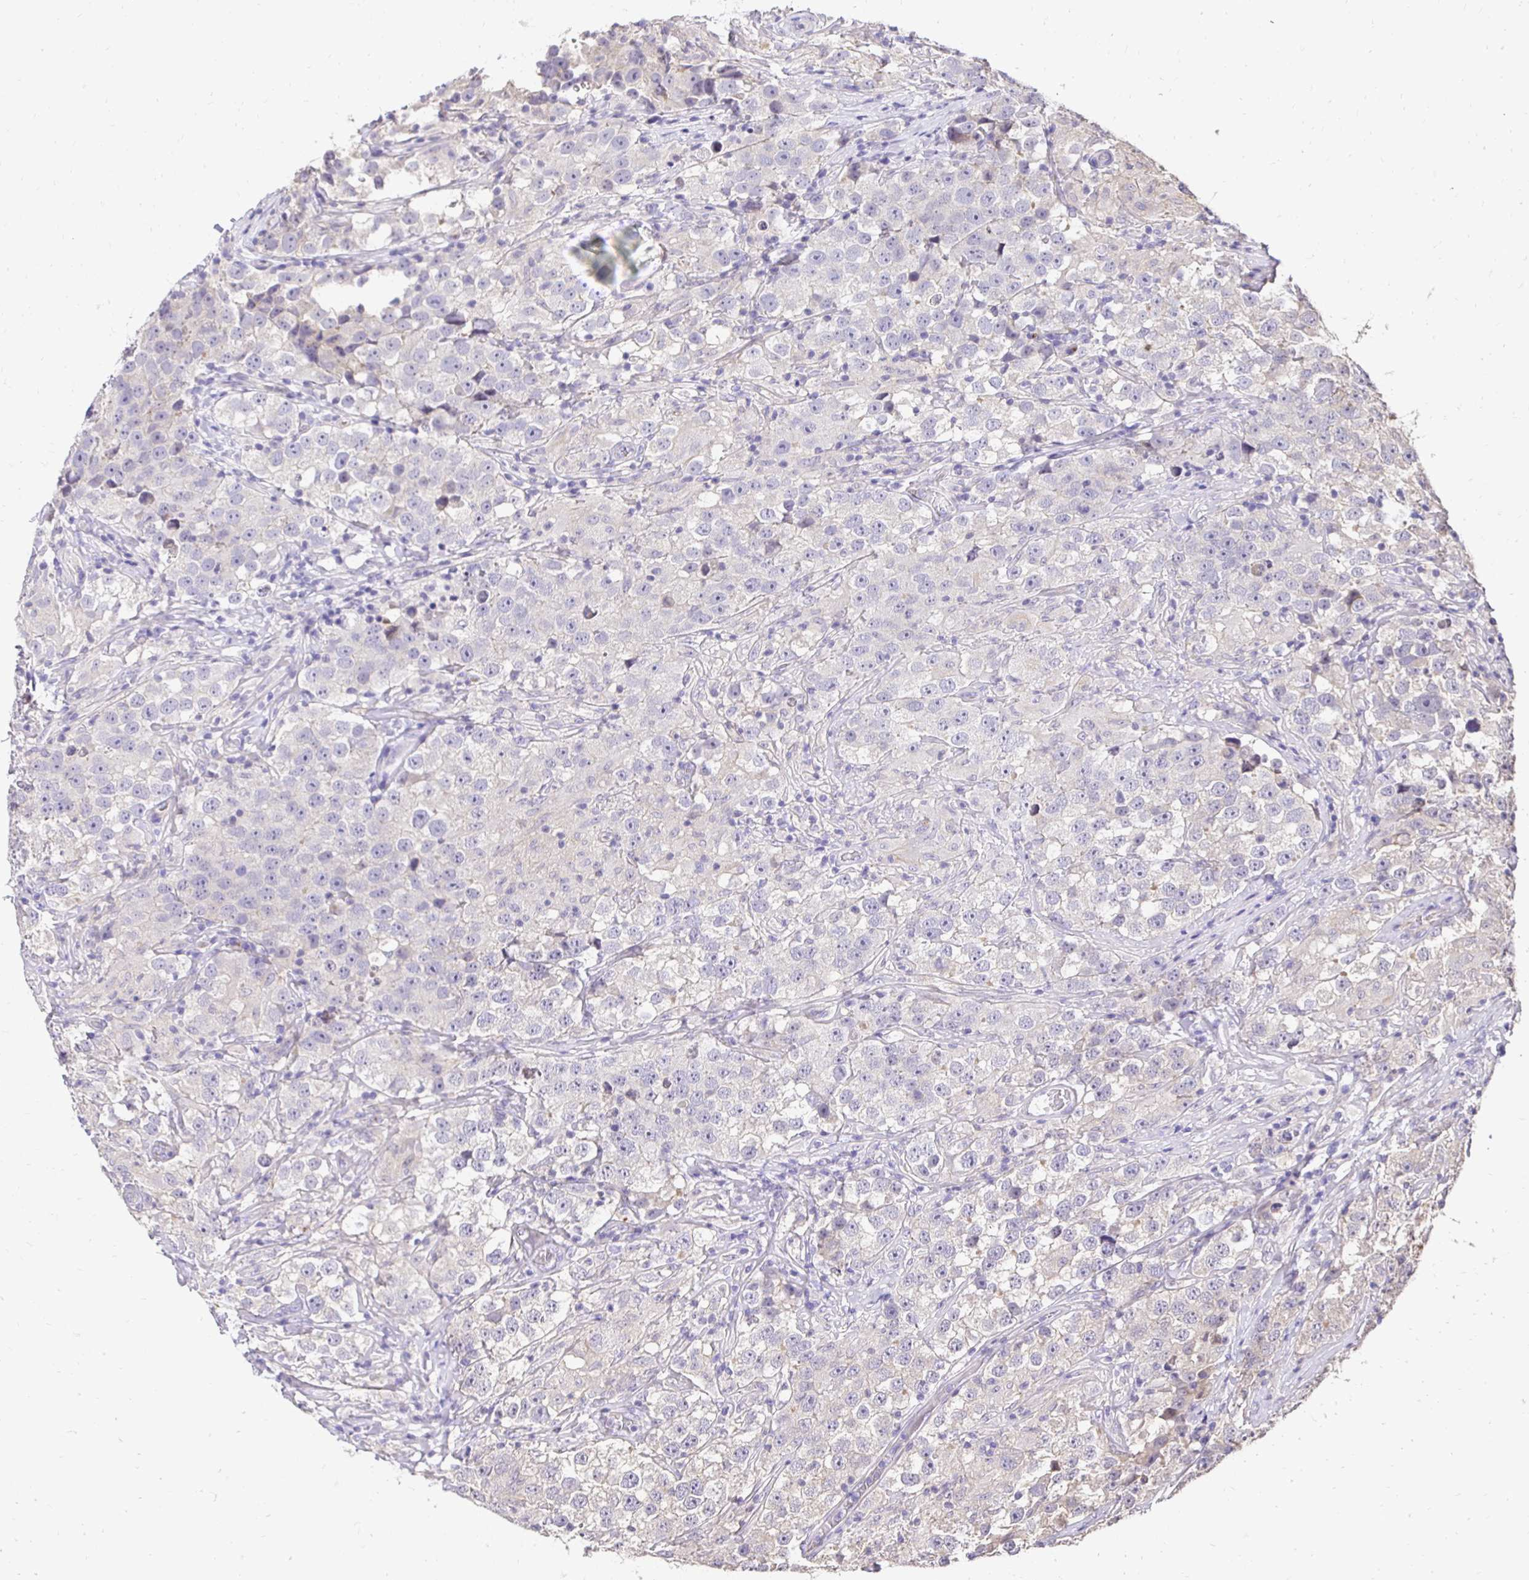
{"staining": {"intensity": "negative", "quantity": "none", "location": "none"}, "tissue": "testis cancer", "cell_type": "Tumor cells", "image_type": "cancer", "snomed": [{"axis": "morphology", "description": "Seminoma, NOS"}, {"axis": "topography", "description": "Testis"}], "caption": "Tumor cells show no significant staining in testis seminoma.", "gene": "SLC9A1", "patient": {"sex": "male", "age": 46}}